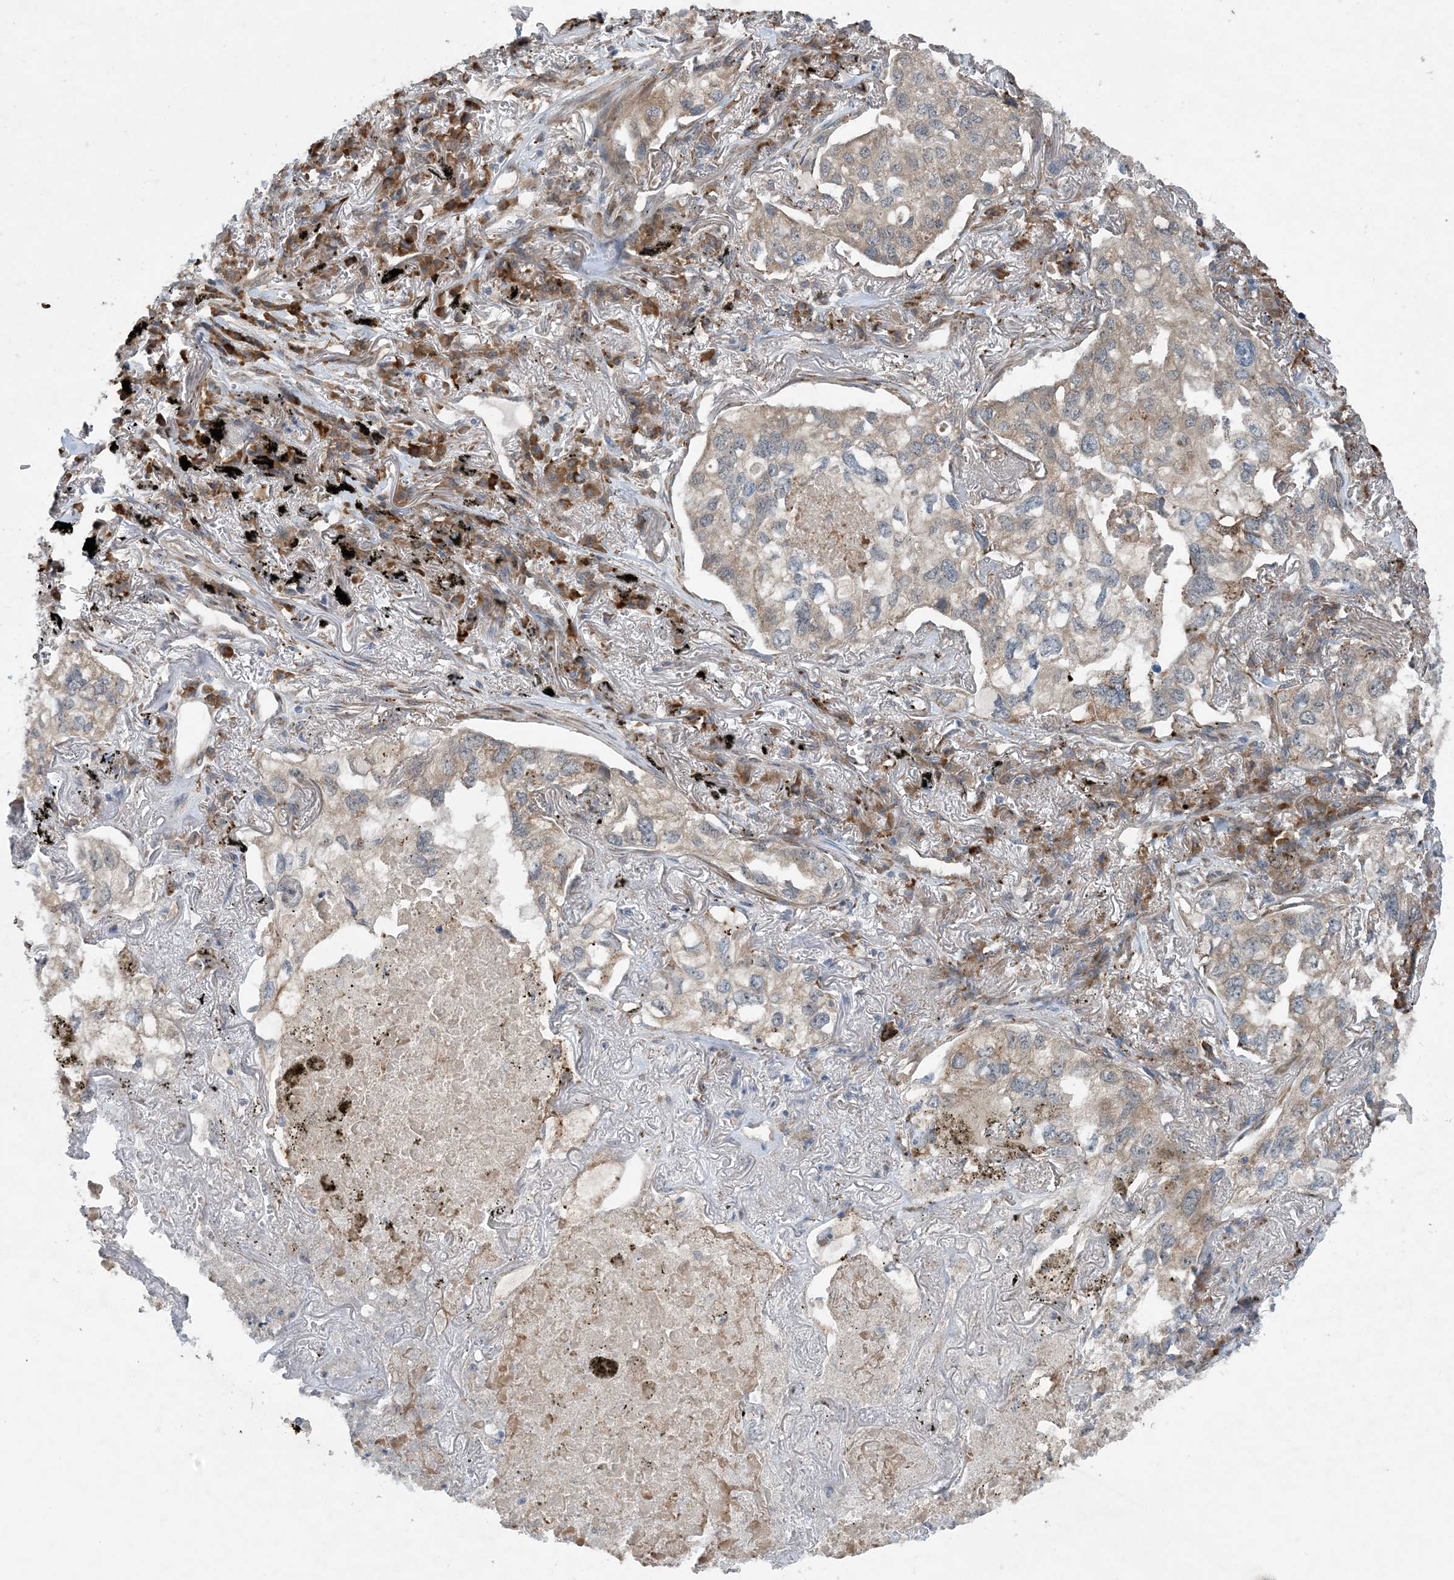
{"staining": {"intensity": "weak", "quantity": "25%-75%", "location": "cytoplasmic/membranous"}, "tissue": "lung cancer", "cell_type": "Tumor cells", "image_type": "cancer", "snomed": [{"axis": "morphology", "description": "Adenocarcinoma, NOS"}, {"axis": "topography", "description": "Lung"}], "caption": "The image displays a brown stain indicating the presence of a protein in the cytoplasmic/membranous of tumor cells in lung adenocarcinoma.", "gene": "PHOSPHO2", "patient": {"sex": "male", "age": 65}}